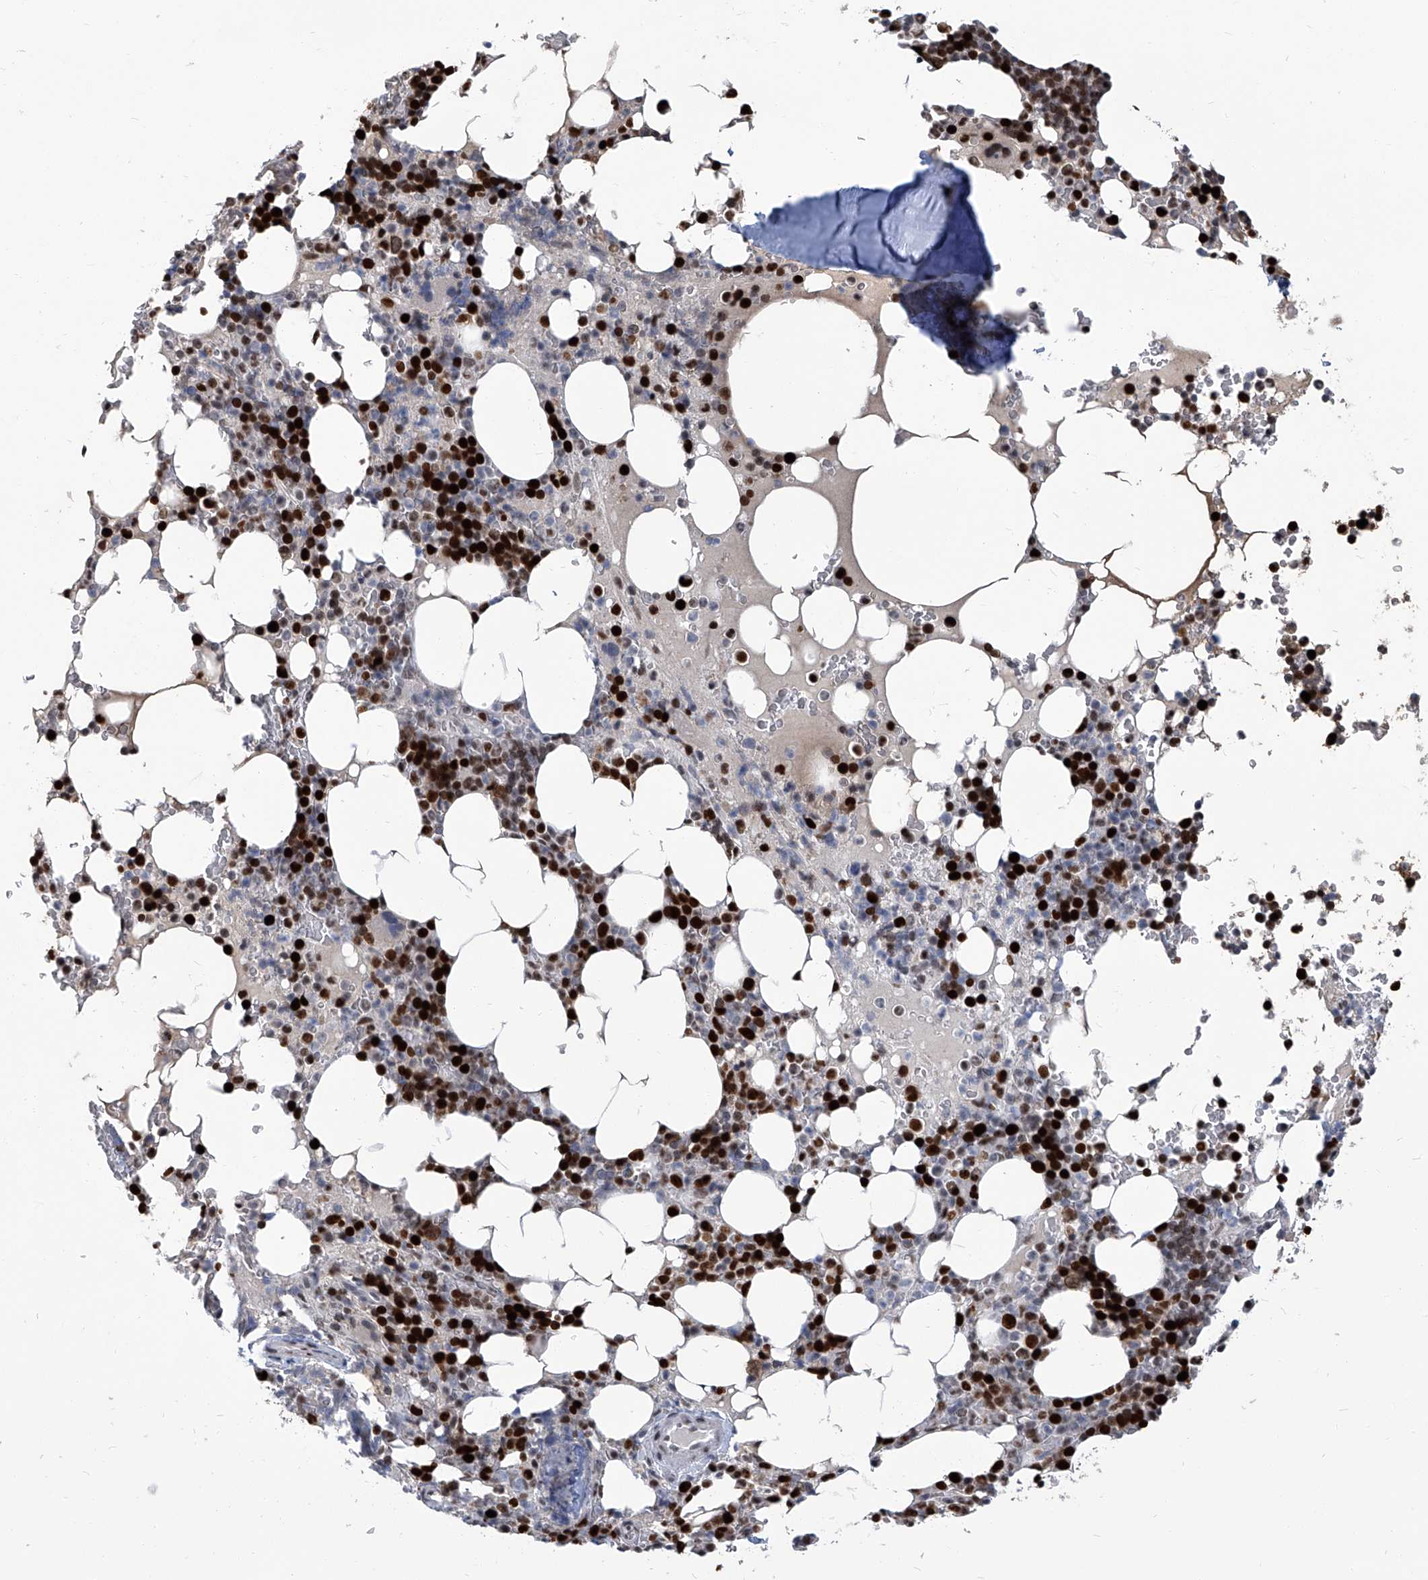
{"staining": {"intensity": "strong", "quantity": ">75%", "location": "nuclear"}, "tissue": "bone marrow", "cell_type": "Hematopoietic cells", "image_type": "normal", "snomed": [{"axis": "morphology", "description": "Normal tissue, NOS"}, {"axis": "topography", "description": "Bone marrow"}], "caption": "High-magnification brightfield microscopy of benign bone marrow stained with DAB (brown) and counterstained with hematoxylin (blue). hematopoietic cells exhibit strong nuclear expression is identified in approximately>75% of cells. The staining was performed using DAB (3,3'-diaminobenzidine), with brown indicating positive protein expression. Nuclei are stained blue with hematoxylin.", "gene": "PCNA", "patient": {"sex": "male", "age": 58}}